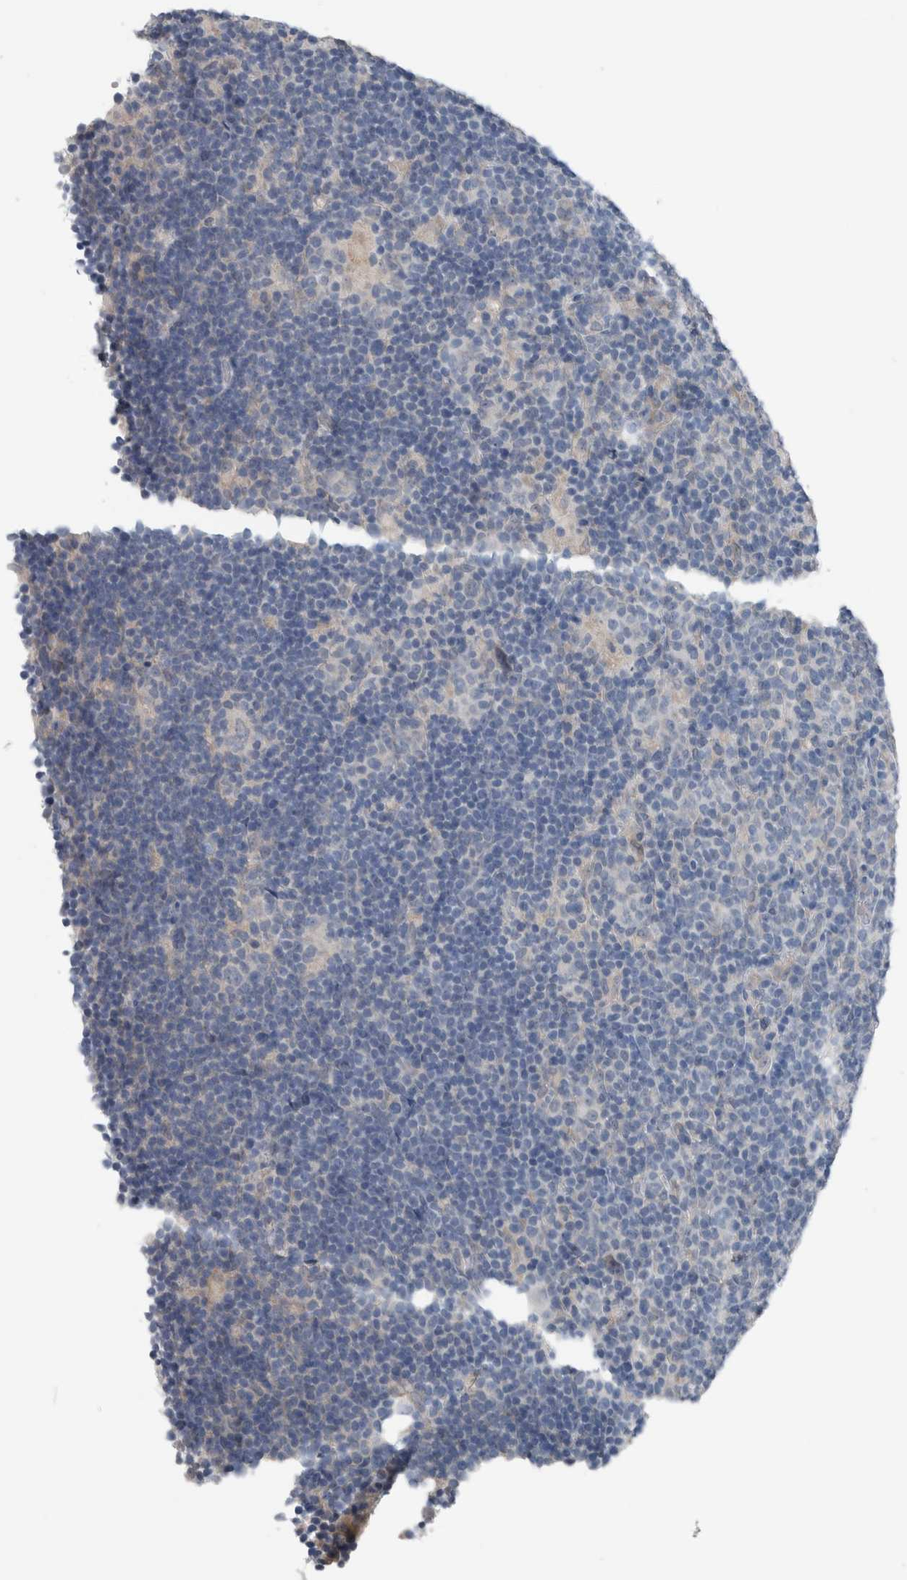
{"staining": {"intensity": "negative", "quantity": "none", "location": "none"}, "tissue": "lymphoma", "cell_type": "Tumor cells", "image_type": "cancer", "snomed": [{"axis": "morphology", "description": "Hodgkin's disease, NOS"}, {"axis": "topography", "description": "Lymph node"}], "caption": "Immunohistochemistry of human lymphoma demonstrates no staining in tumor cells.", "gene": "CRNN", "patient": {"sex": "female", "age": 57}}